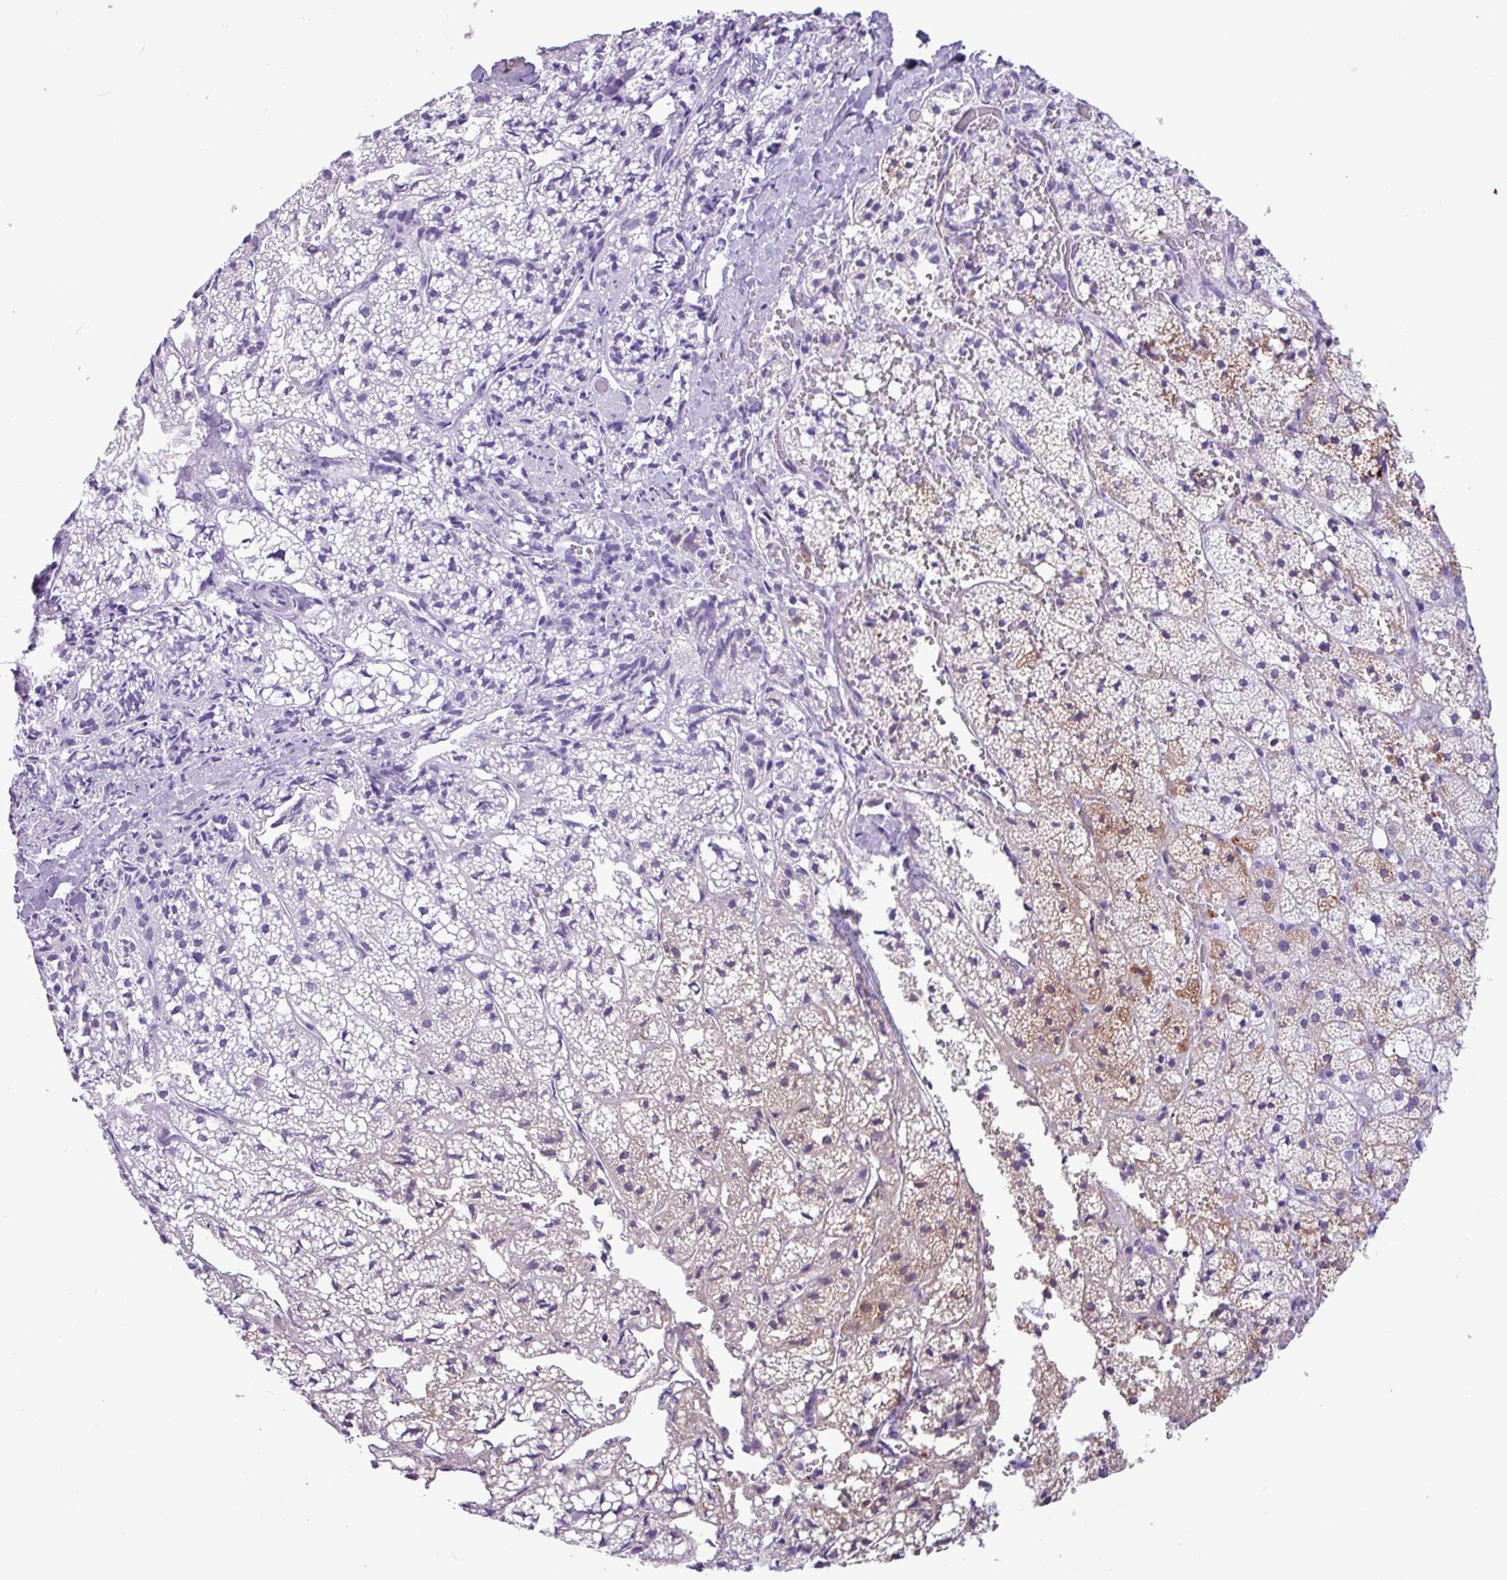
{"staining": {"intensity": "moderate", "quantity": "<25%", "location": "cytoplasmic/membranous"}, "tissue": "adrenal gland", "cell_type": "Glandular cells", "image_type": "normal", "snomed": [{"axis": "morphology", "description": "Normal tissue, NOS"}, {"axis": "topography", "description": "Adrenal gland"}], "caption": "This histopathology image shows immunohistochemistry staining of unremarkable adrenal gland, with low moderate cytoplasmic/membranous positivity in approximately <25% of glandular cells.", "gene": "CKMT2", "patient": {"sex": "male", "age": 53}}